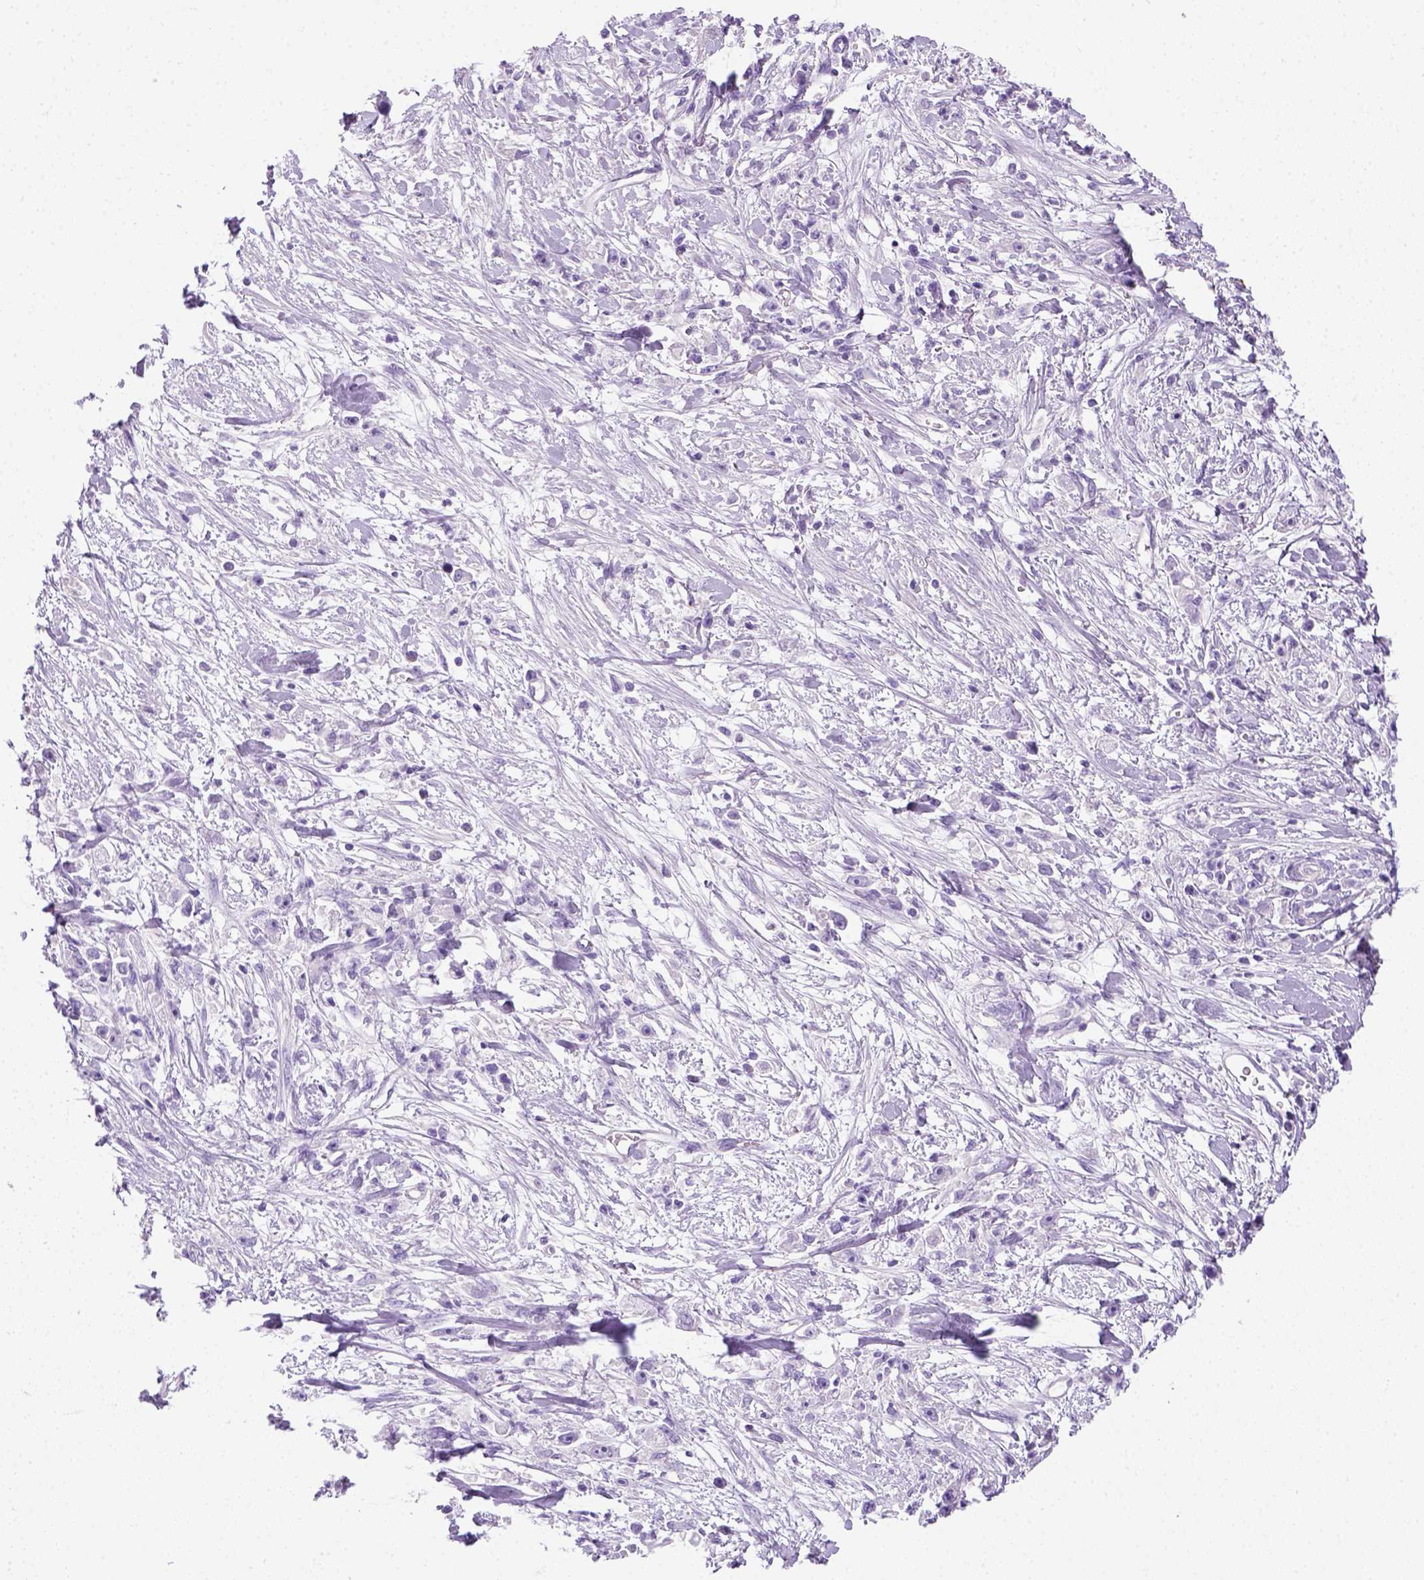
{"staining": {"intensity": "negative", "quantity": "none", "location": "none"}, "tissue": "stomach cancer", "cell_type": "Tumor cells", "image_type": "cancer", "snomed": [{"axis": "morphology", "description": "Adenocarcinoma, NOS"}, {"axis": "topography", "description": "Stomach"}], "caption": "Immunohistochemistry image of stomach cancer (adenocarcinoma) stained for a protein (brown), which displays no expression in tumor cells. (Brightfield microscopy of DAB IHC at high magnification).", "gene": "KRT71", "patient": {"sex": "female", "age": 59}}